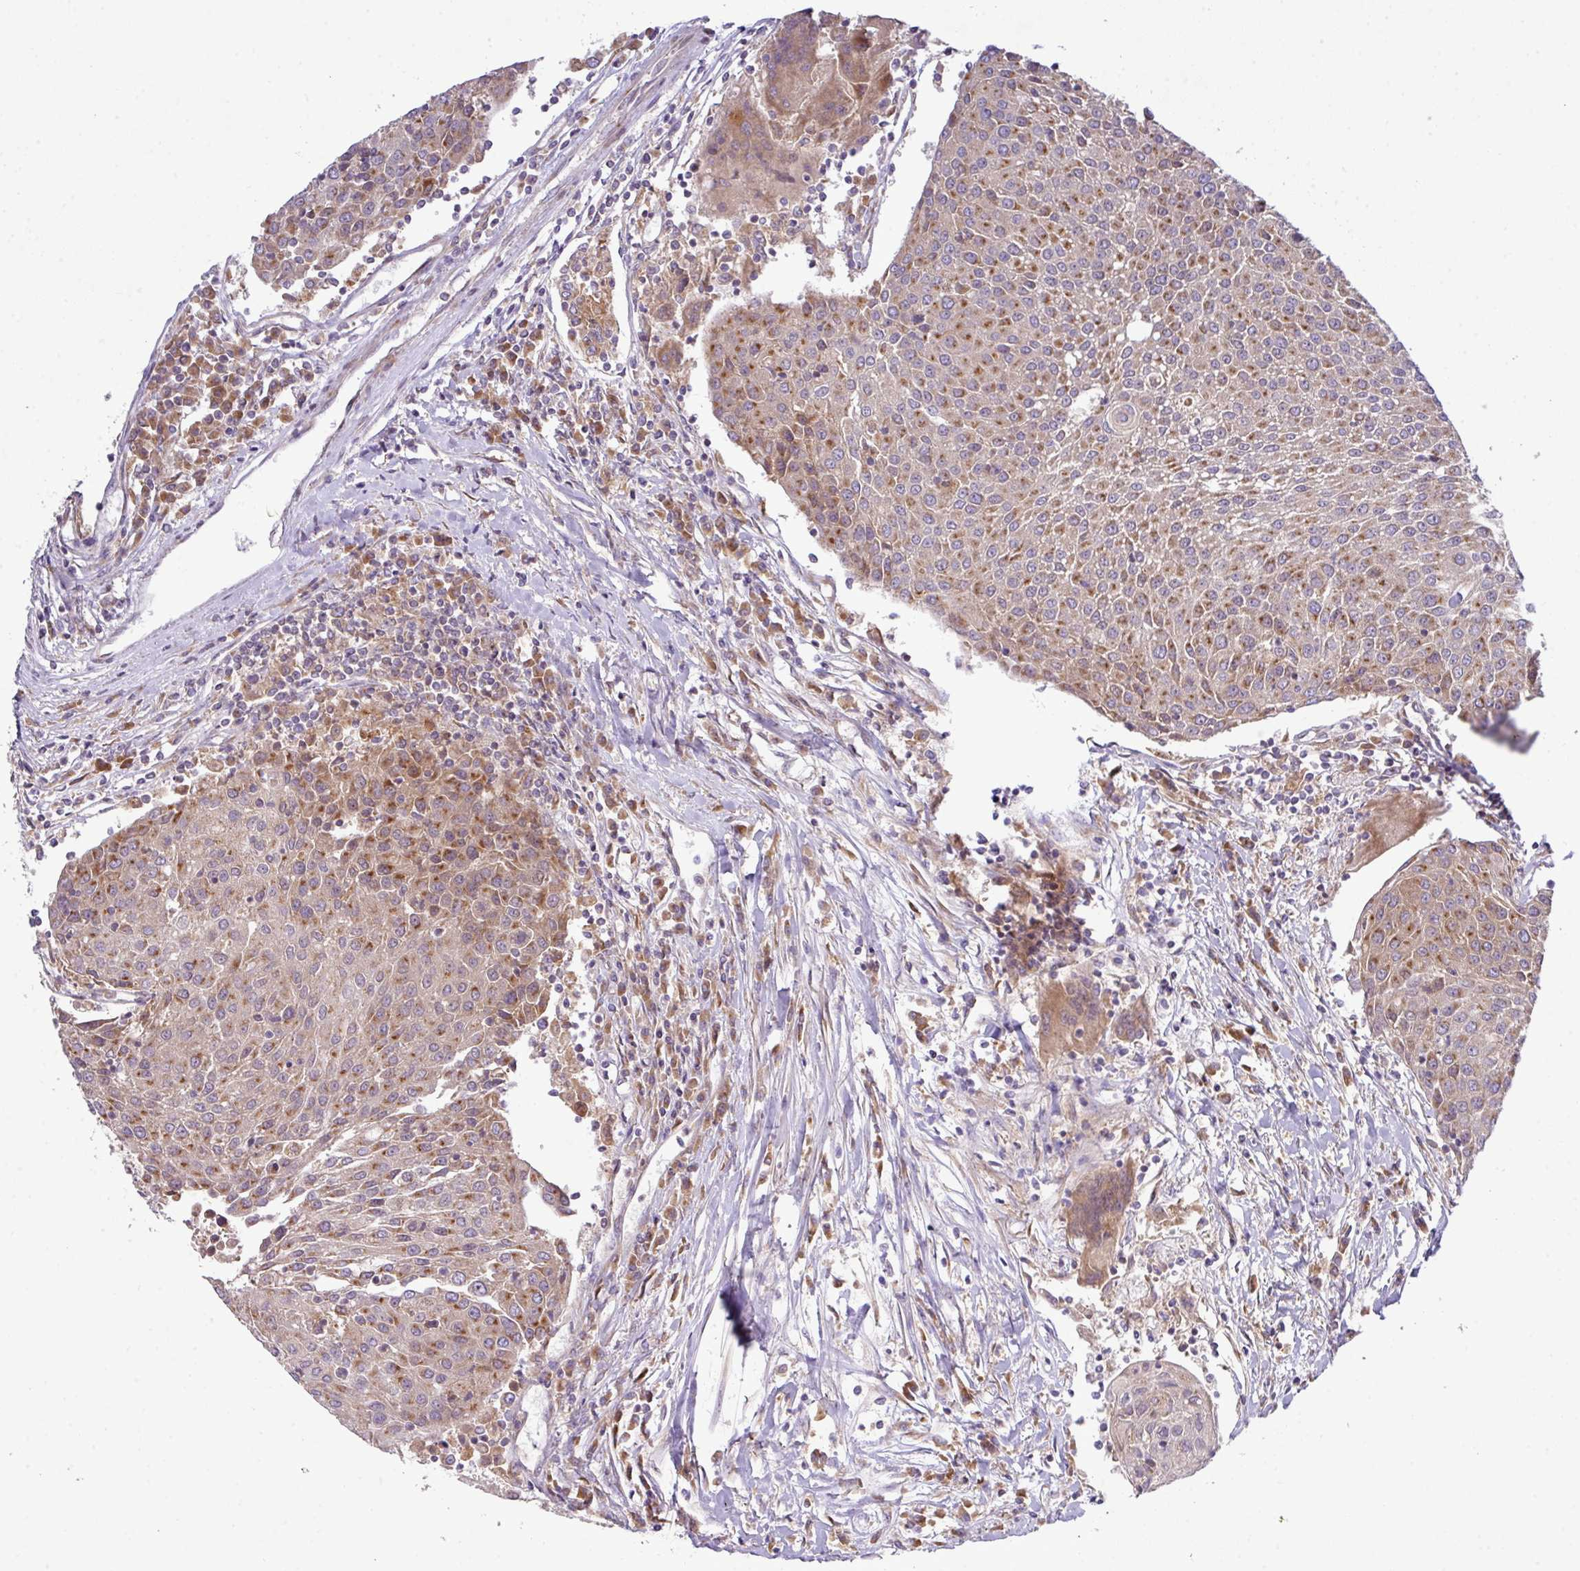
{"staining": {"intensity": "moderate", "quantity": "25%-75%", "location": "cytoplasmic/membranous"}, "tissue": "urothelial cancer", "cell_type": "Tumor cells", "image_type": "cancer", "snomed": [{"axis": "morphology", "description": "Urothelial carcinoma, High grade"}, {"axis": "topography", "description": "Urinary bladder"}], "caption": "Tumor cells reveal medium levels of moderate cytoplasmic/membranous staining in about 25%-75% of cells in urothelial cancer.", "gene": "VTI1A", "patient": {"sex": "female", "age": 85}}